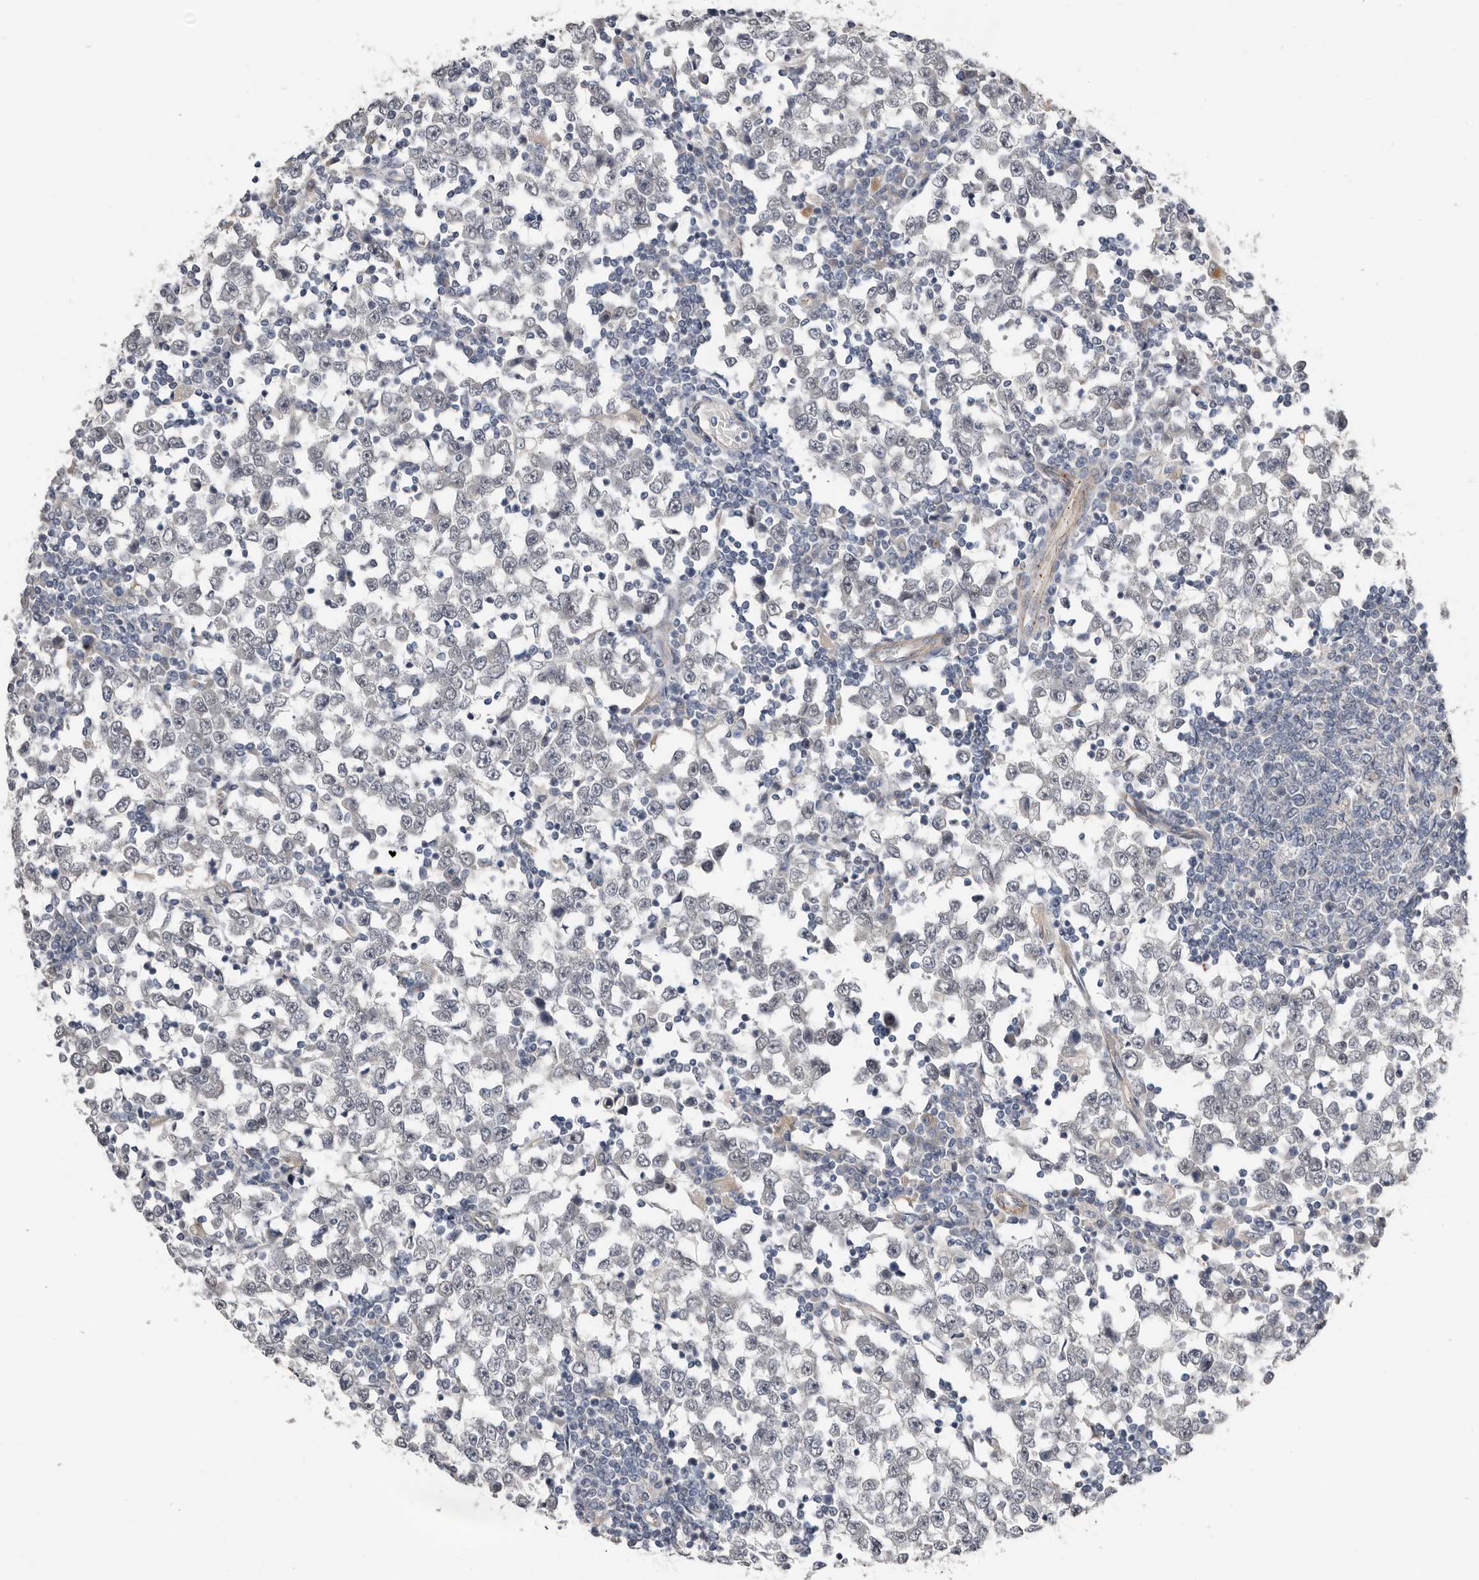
{"staining": {"intensity": "negative", "quantity": "none", "location": "none"}, "tissue": "testis cancer", "cell_type": "Tumor cells", "image_type": "cancer", "snomed": [{"axis": "morphology", "description": "Seminoma, NOS"}, {"axis": "topography", "description": "Testis"}], "caption": "A histopathology image of testis seminoma stained for a protein shows no brown staining in tumor cells.", "gene": "RANBP17", "patient": {"sex": "male", "age": 65}}